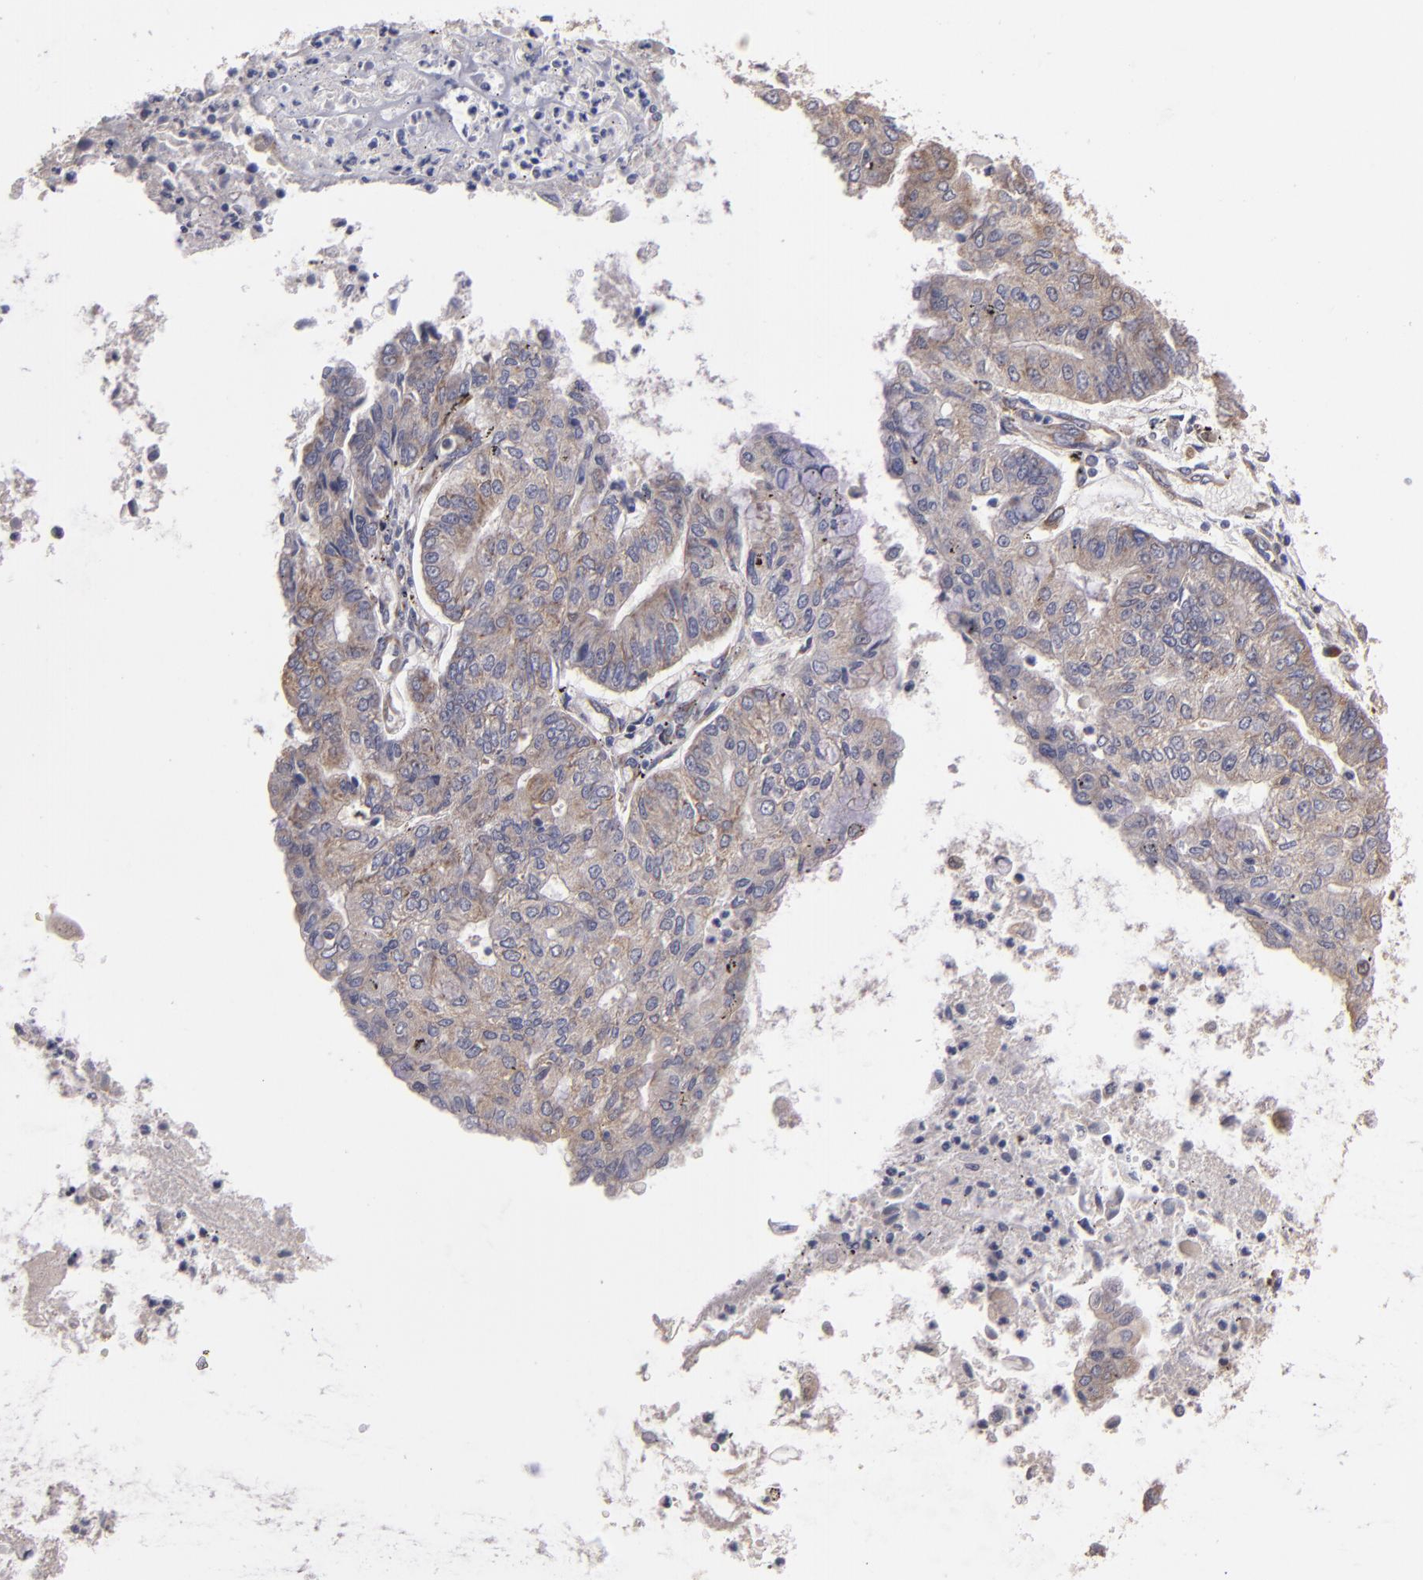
{"staining": {"intensity": "weak", "quantity": ">75%", "location": "cytoplasmic/membranous"}, "tissue": "endometrial cancer", "cell_type": "Tumor cells", "image_type": "cancer", "snomed": [{"axis": "morphology", "description": "Adenocarcinoma, NOS"}, {"axis": "topography", "description": "Endometrium"}], "caption": "Approximately >75% of tumor cells in endometrial cancer (adenocarcinoma) show weak cytoplasmic/membranous protein expression as visualized by brown immunohistochemical staining.", "gene": "CASP1", "patient": {"sex": "female", "age": 59}}